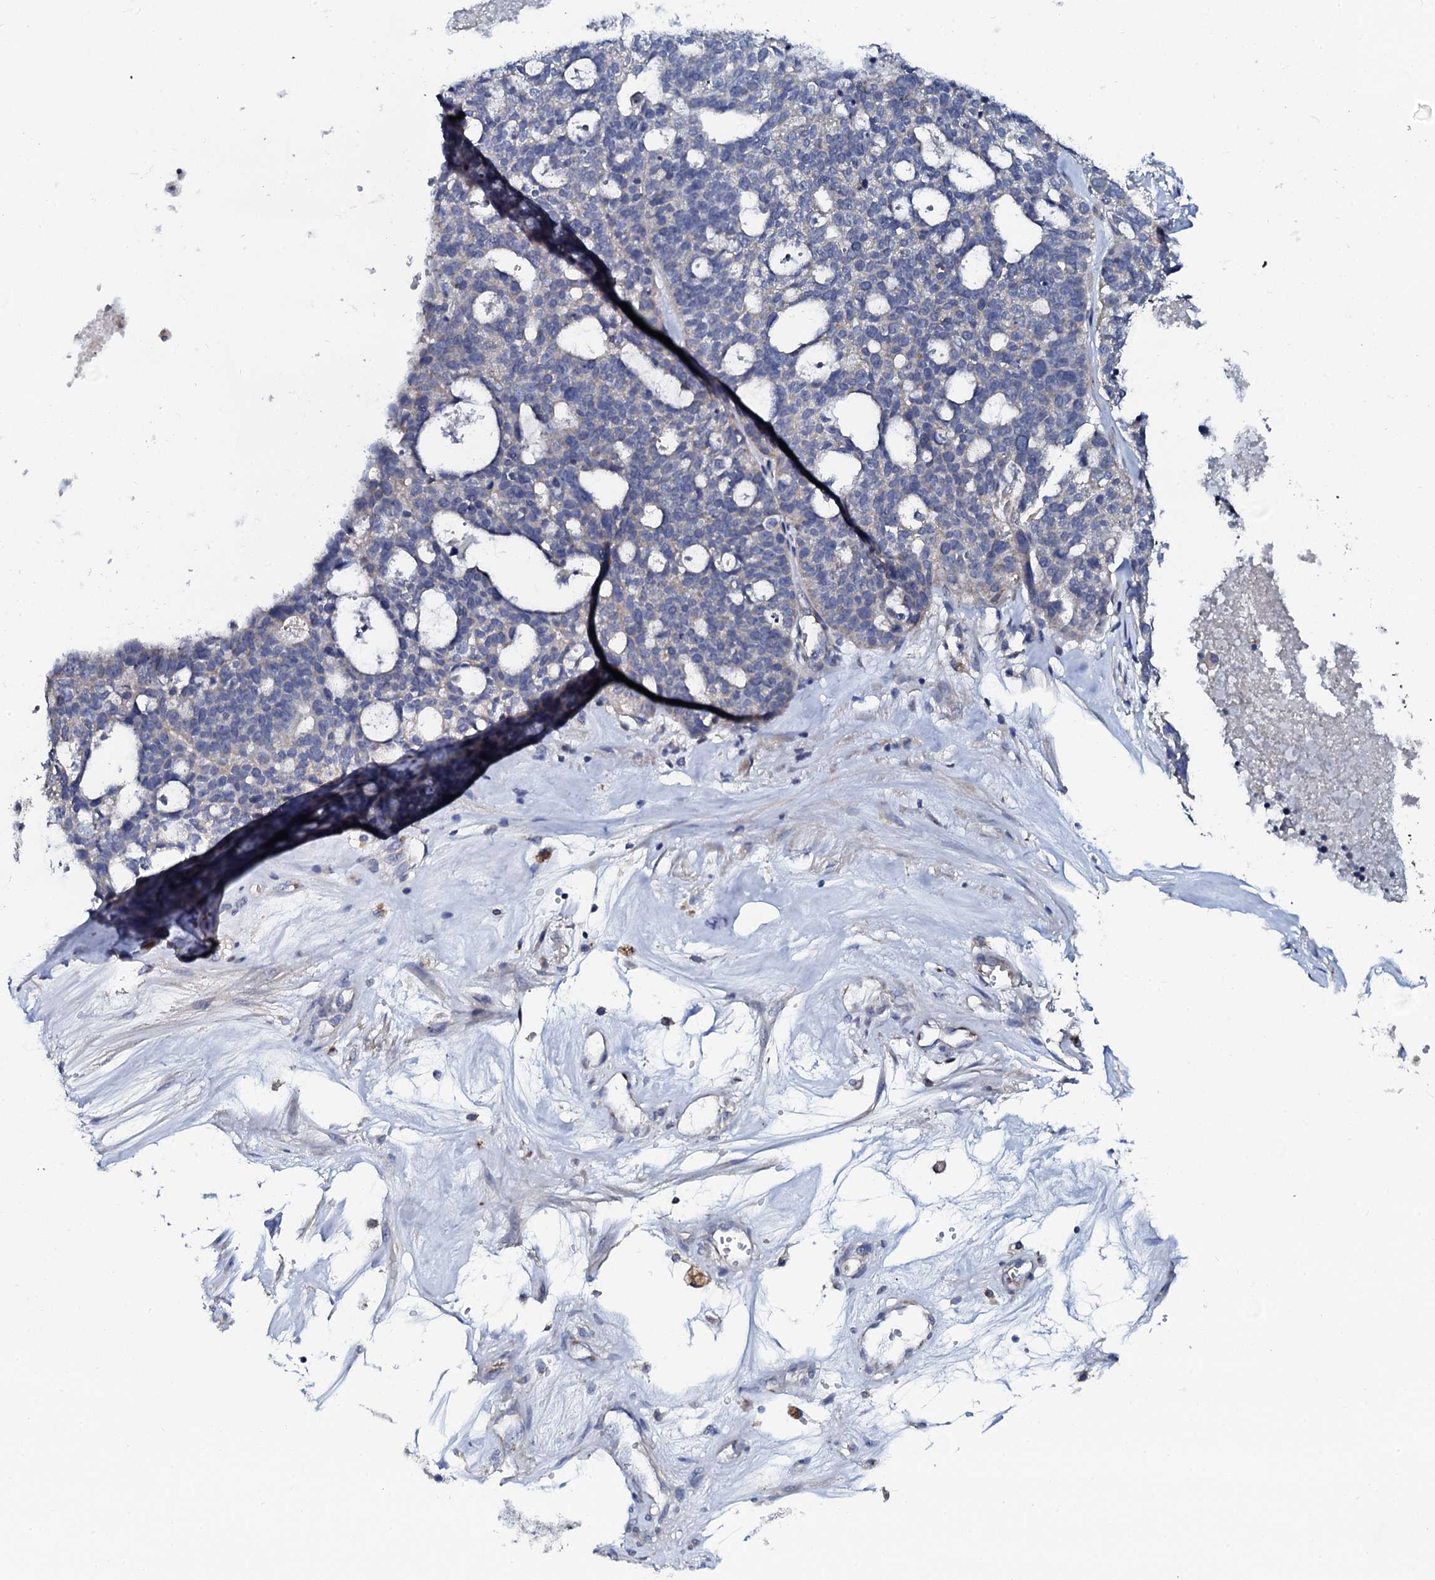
{"staining": {"intensity": "negative", "quantity": "none", "location": "none"}, "tissue": "ovarian cancer", "cell_type": "Tumor cells", "image_type": "cancer", "snomed": [{"axis": "morphology", "description": "Cystadenocarcinoma, serous, NOS"}, {"axis": "topography", "description": "Ovary"}], "caption": "This is a image of immunohistochemistry staining of ovarian cancer, which shows no expression in tumor cells. (Stains: DAB (3,3'-diaminobenzidine) immunohistochemistry (IHC) with hematoxylin counter stain, Microscopy: brightfield microscopy at high magnification).", "gene": "GLCE", "patient": {"sex": "female", "age": 59}}